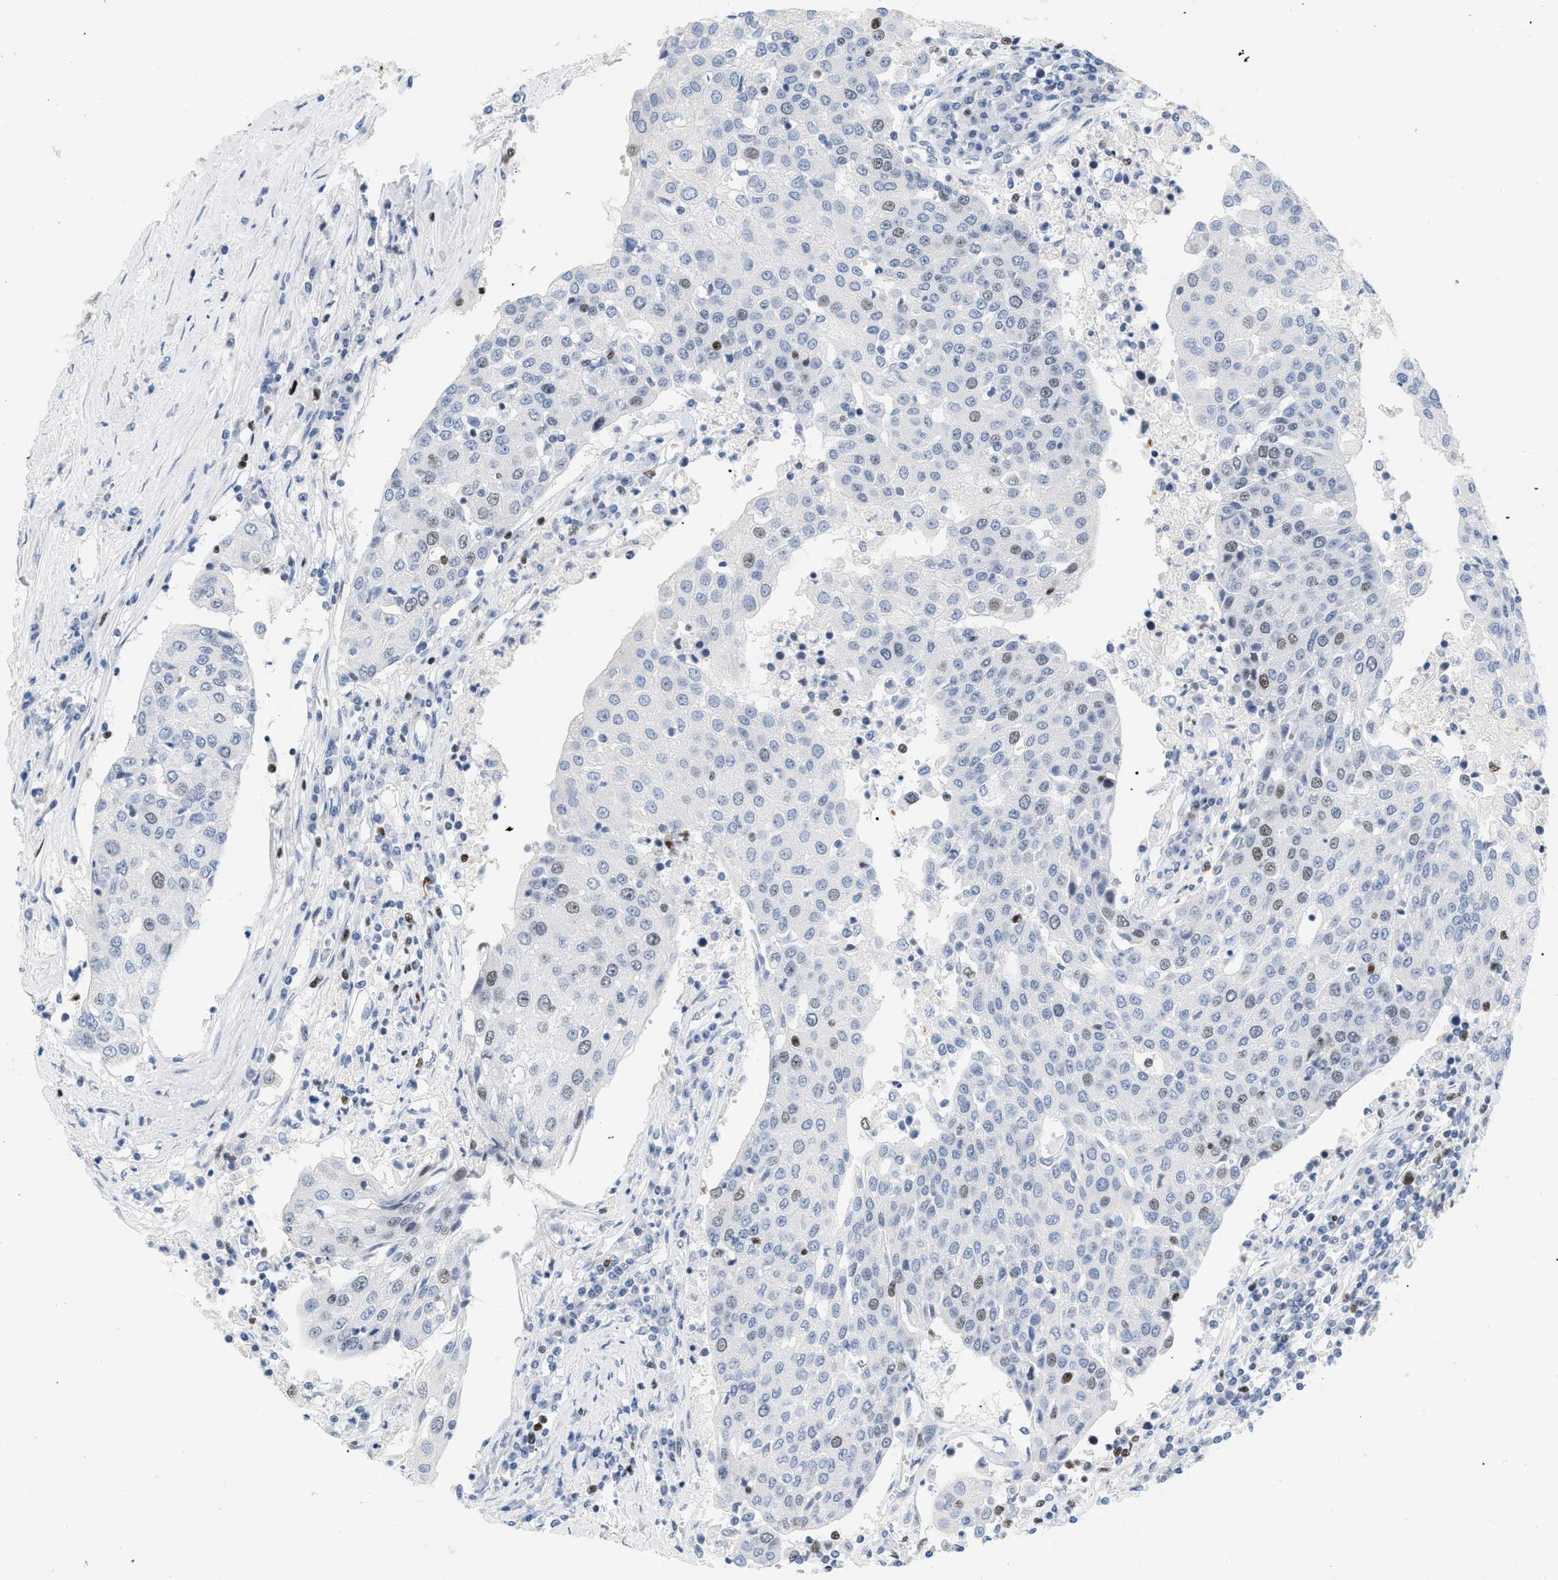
{"staining": {"intensity": "strong", "quantity": "25%-75%", "location": "nuclear"}, "tissue": "urothelial cancer", "cell_type": "Tumor cells", "image_type": "cancer", "snomed": [{"axis": "morphology", "description": "Urothelial carcinoma, High grade"}, {"axis": "topography", "description": "Urinary bladder"}], "caption": "Protein staining of urothelial carcinoma (high-grade) tissue demonstrates strong nuclear staining in approximately 25%-75% of tumor cells.", "gene": "MCM7", "patient": {"sex": "female", "age": 85}}